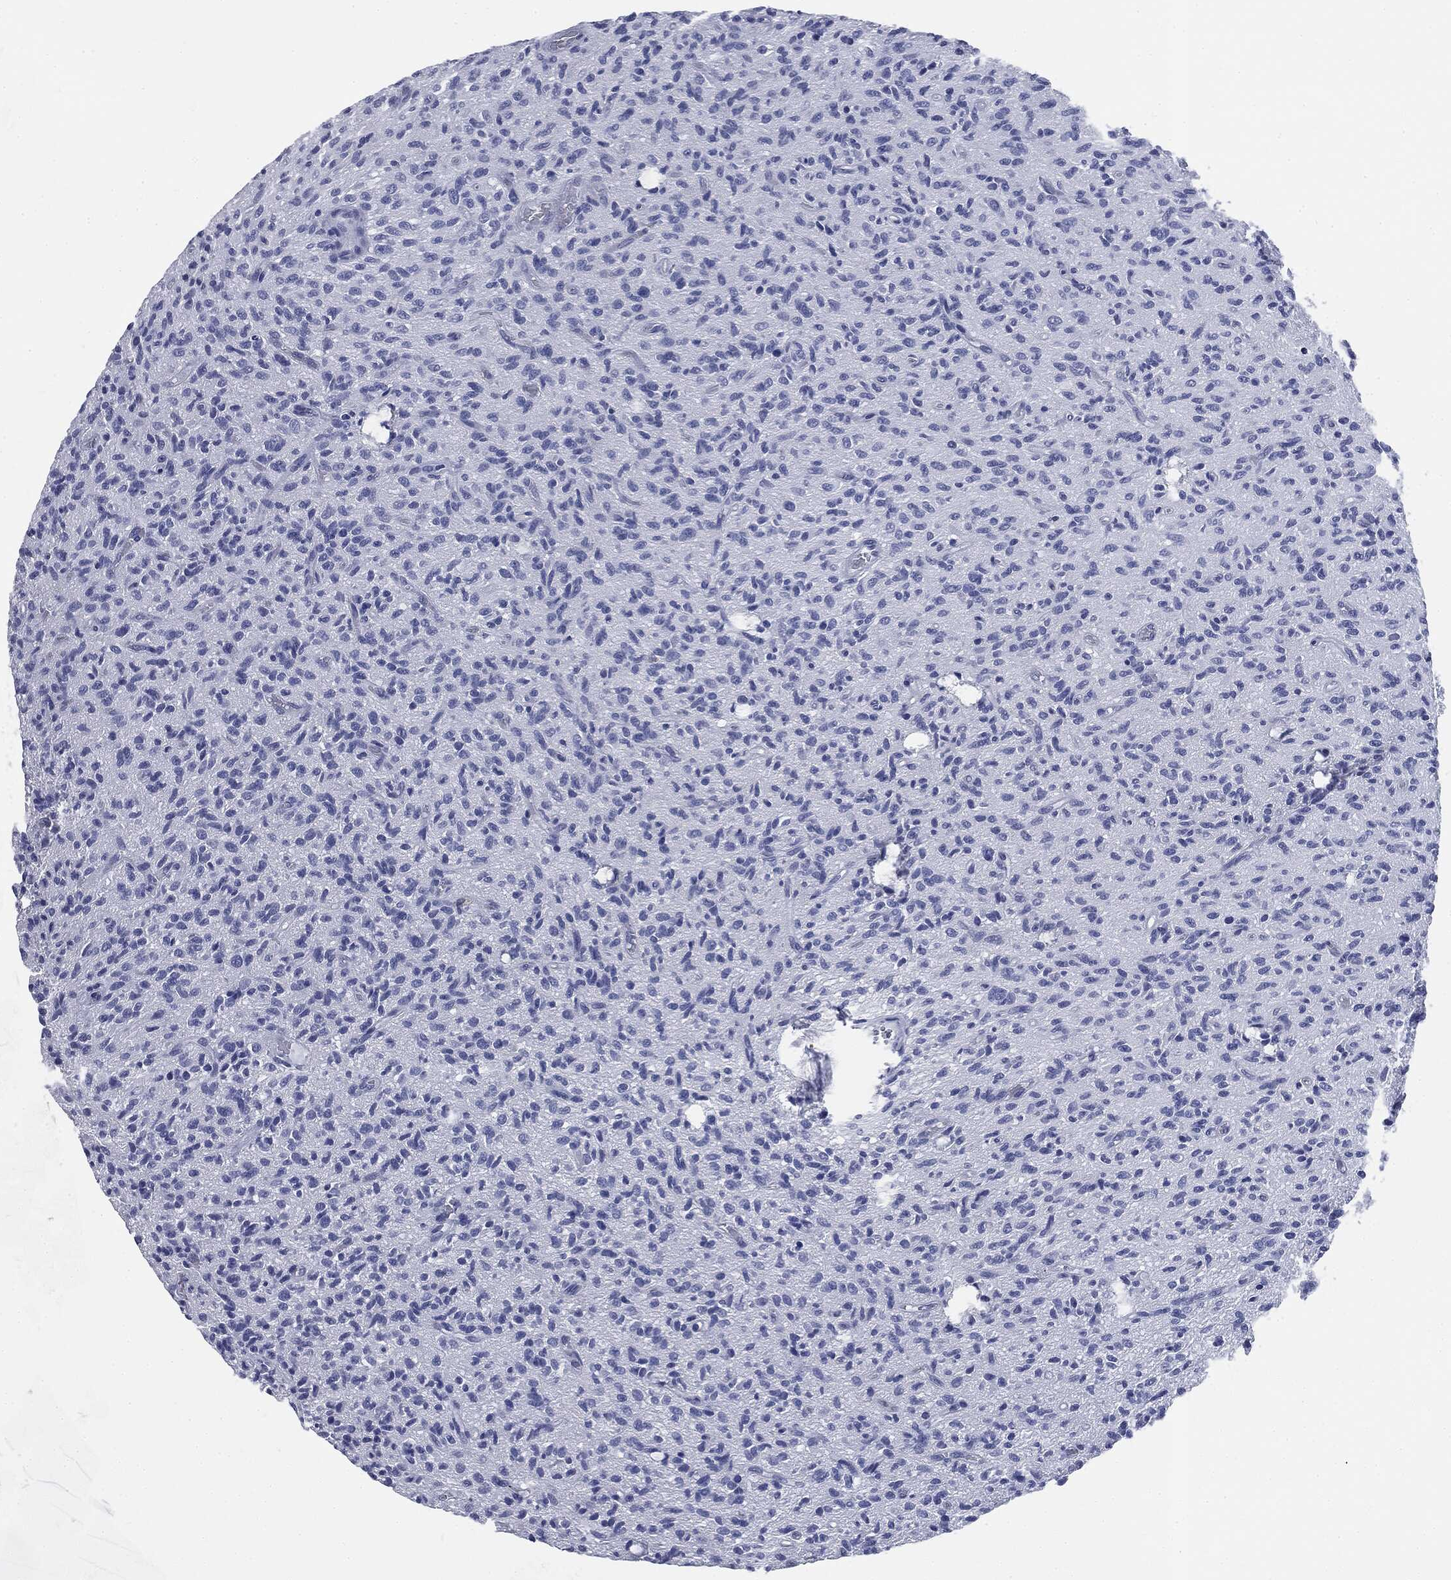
{"staining": {"intensity": "negative", "quantity": "none", "location": "none"}, "tissue": "glioma", "cell_type": "Tumor cells", "image_type": "cancer", "snomed": [{"axis": "morphology", "description": "Glioma, malignant, High grade"}, {"axis": "topography", "description": "Brain"}], "caption": "This is an immunohistochemistry (IHC) image of malignant glioma (high-grade). There is no positivity in tumor cells.", "gene": "ATP2A1", "patient": {"sex": "male", "age": 64}}